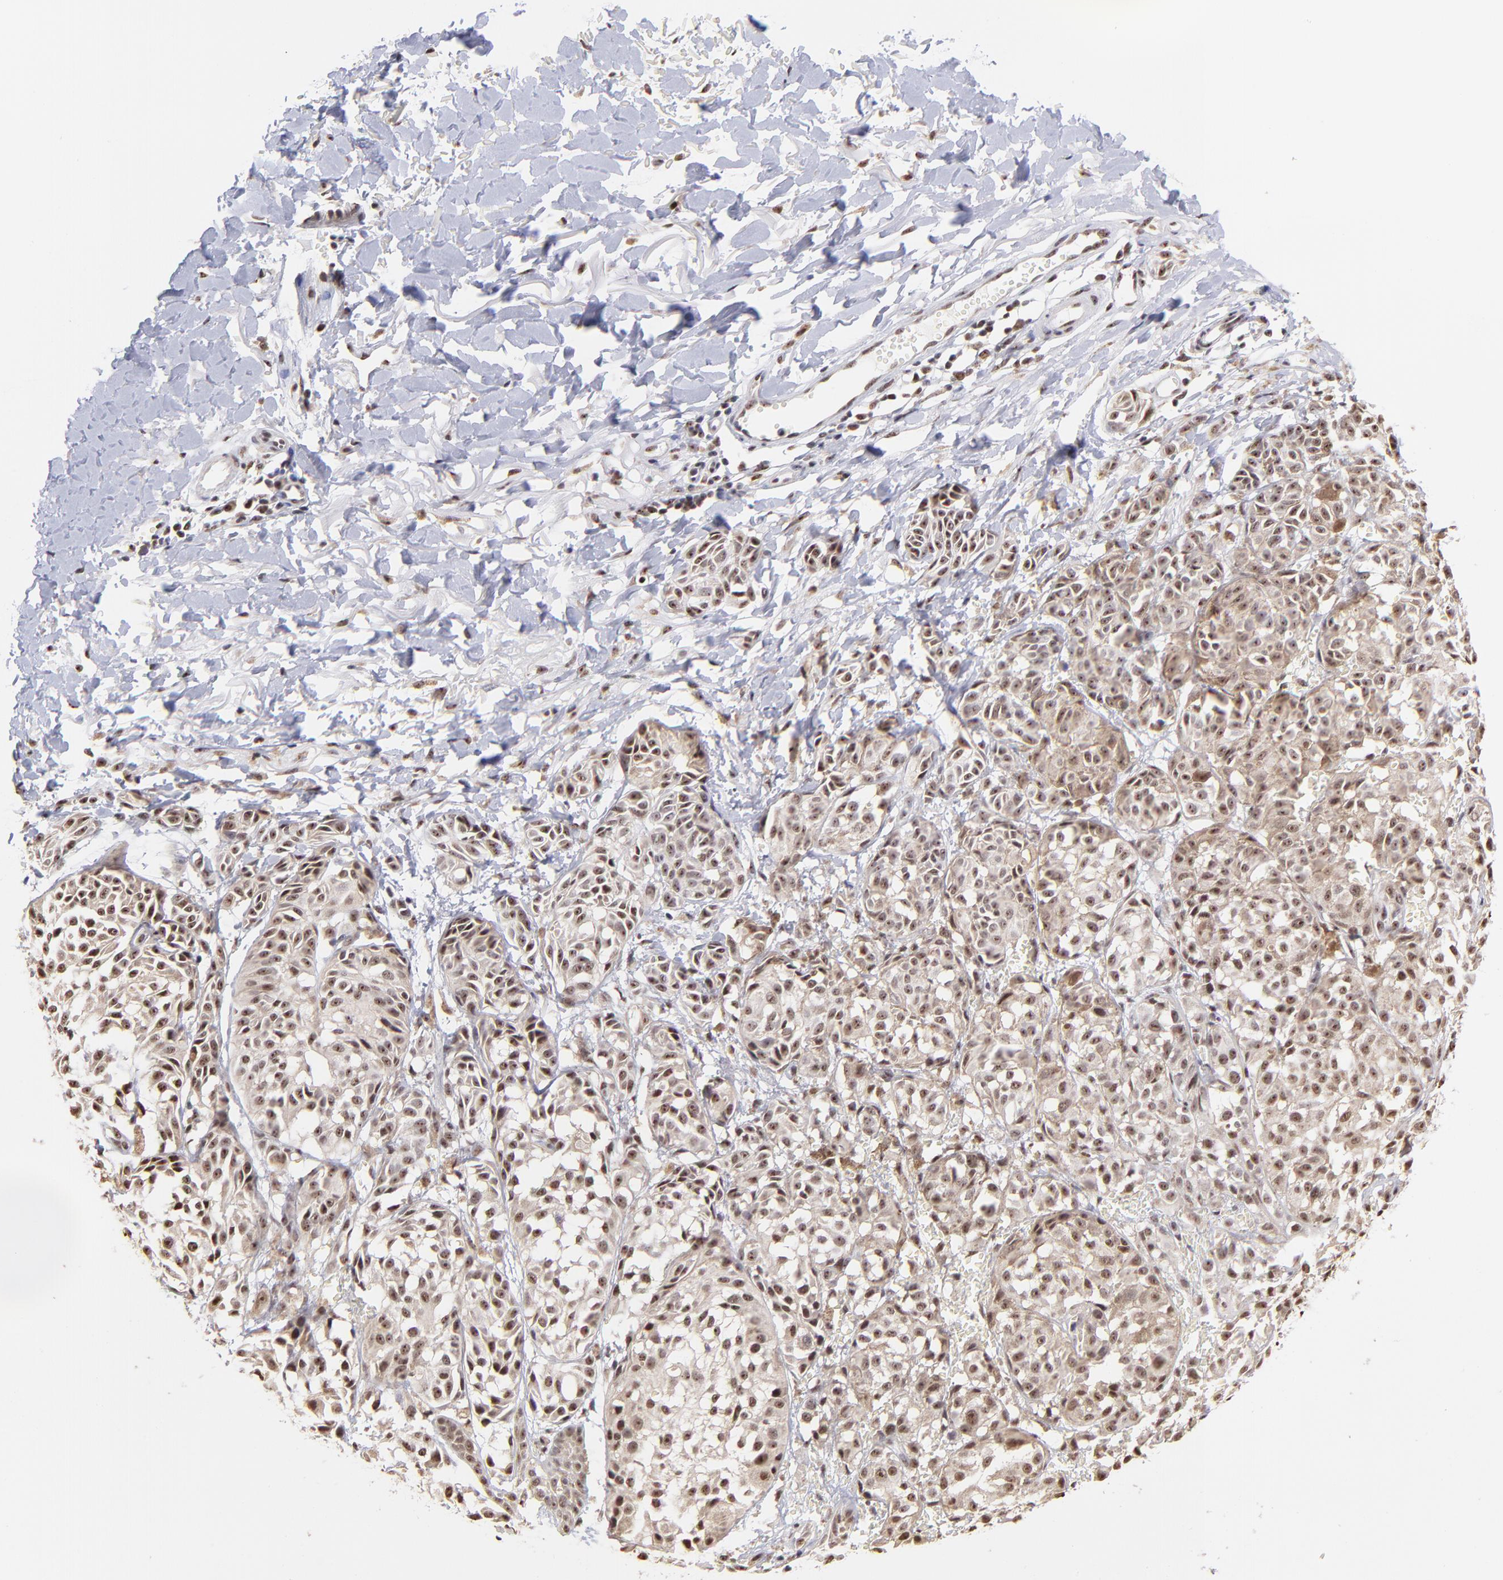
{"staining": {"intensity": "moderate", "quantity": ">75%", "location": "cytoplasmic/membranous,nuclear"}, "tissue": "melanoma", "cell_type": "Tumor cells", "image_type": "cancer", "snomed": [{"axis": "morphology", "description": "Malignant melanoma, NOS"}, {"axis": "topography", "description": "Skin"}], "caption": "Protein staining of melanoma tissue reveals moderate cytoplasmic/membranous and nuclear staining in approximately >75% of tumor cells.", "gene": "ZNF670", "patient": {"sex": "male", "age": 76}}